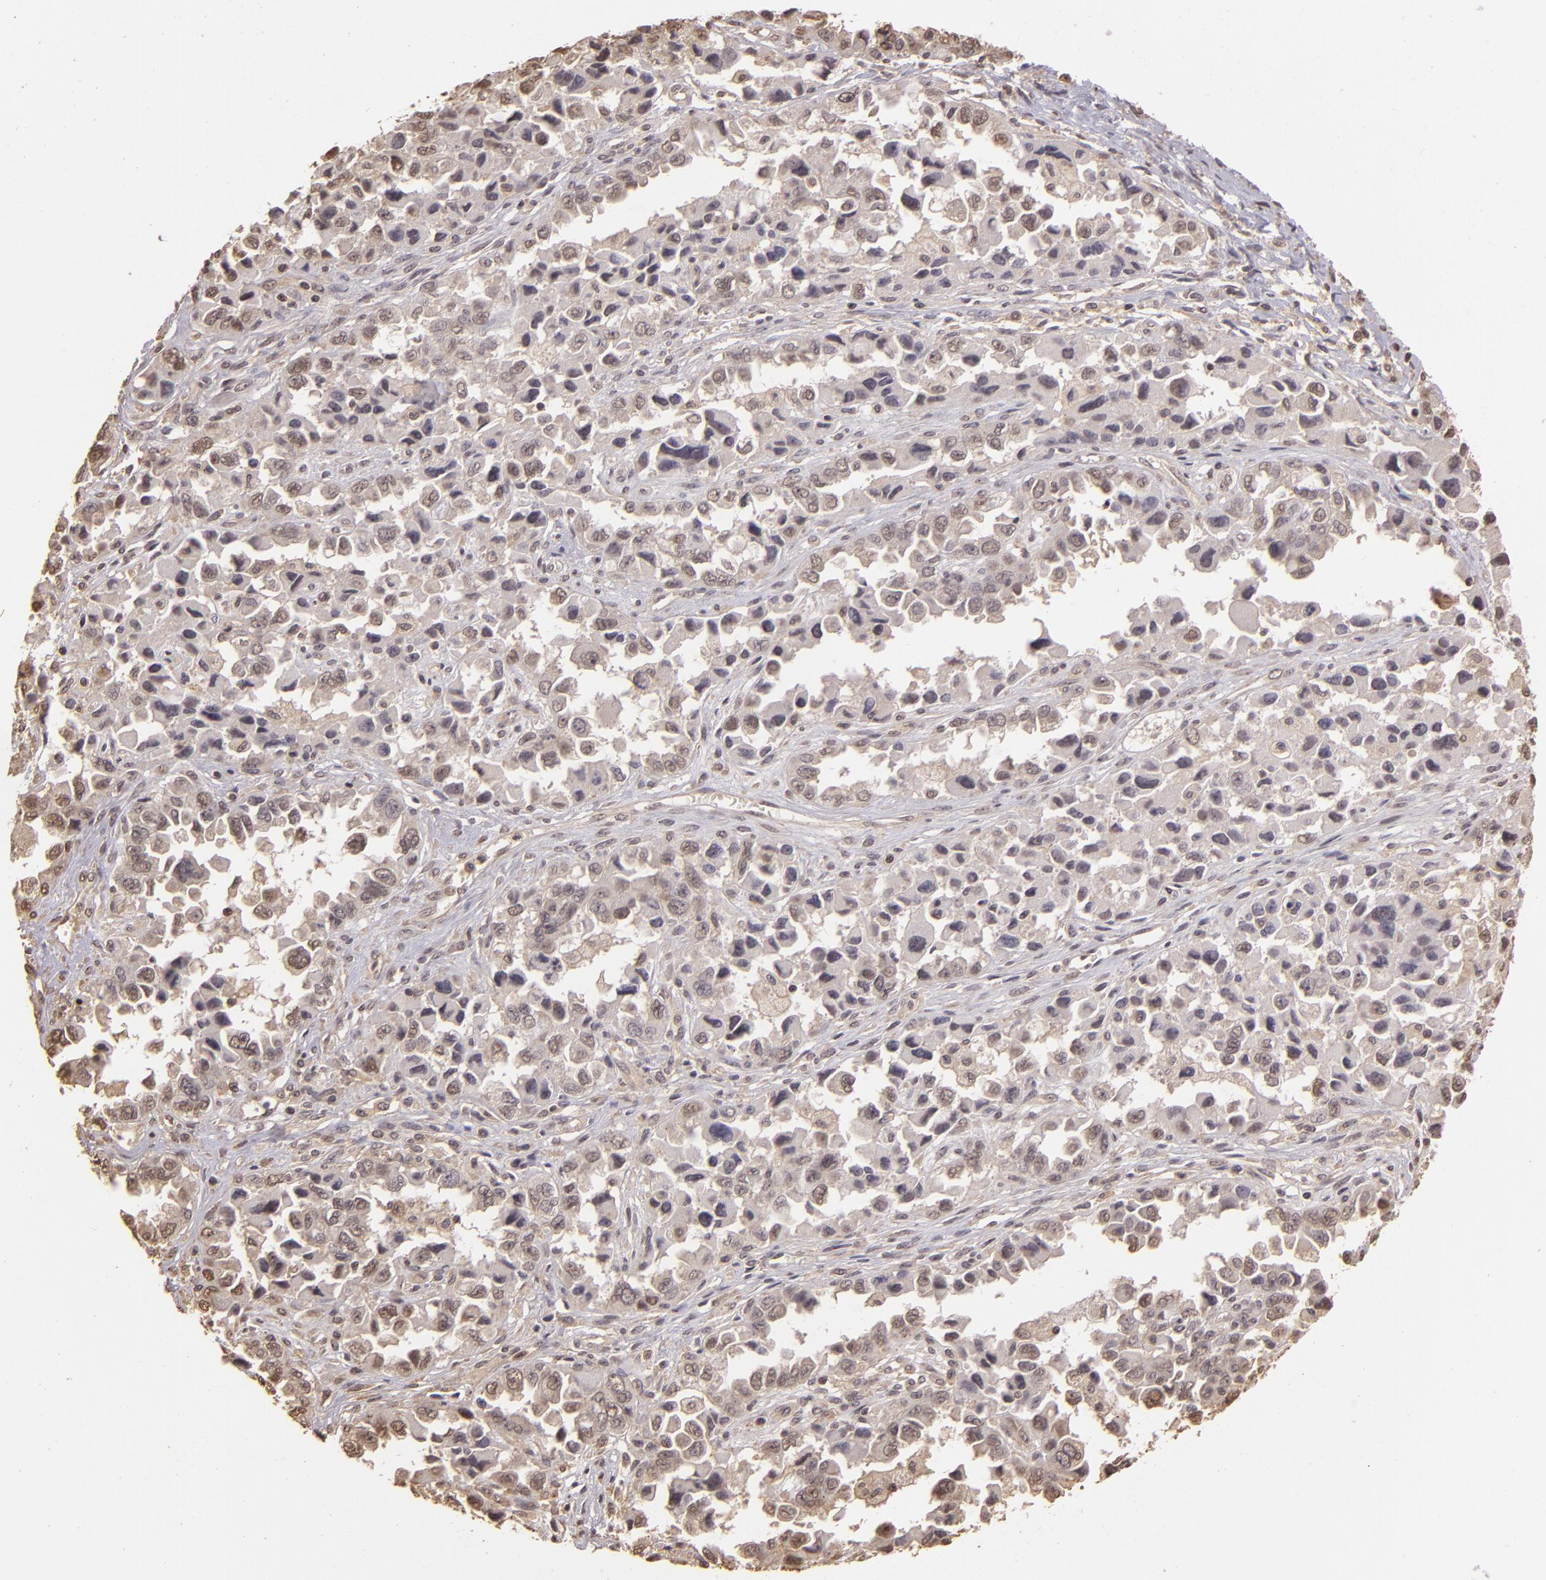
{"staining": {"intensity": "negative", "quantity": "none", "location": "none"}, "tissue": "ovarian cancer", "cell_type": "Tumor cells", "image_type": "cancer", "snomed": [{"axis": "morphology", "description": "Cystadenocarcinoma, serous, NOS"}, {"axis": "topography", "description": "Ovary"}], "caption": "Immunohistochemical staining of human ovarian serous cystadenocarcinoma exhibits no significant positivity in tumor cells.", "gene": "ARPC2", "patient": {"sex": "female", "age": 84}}